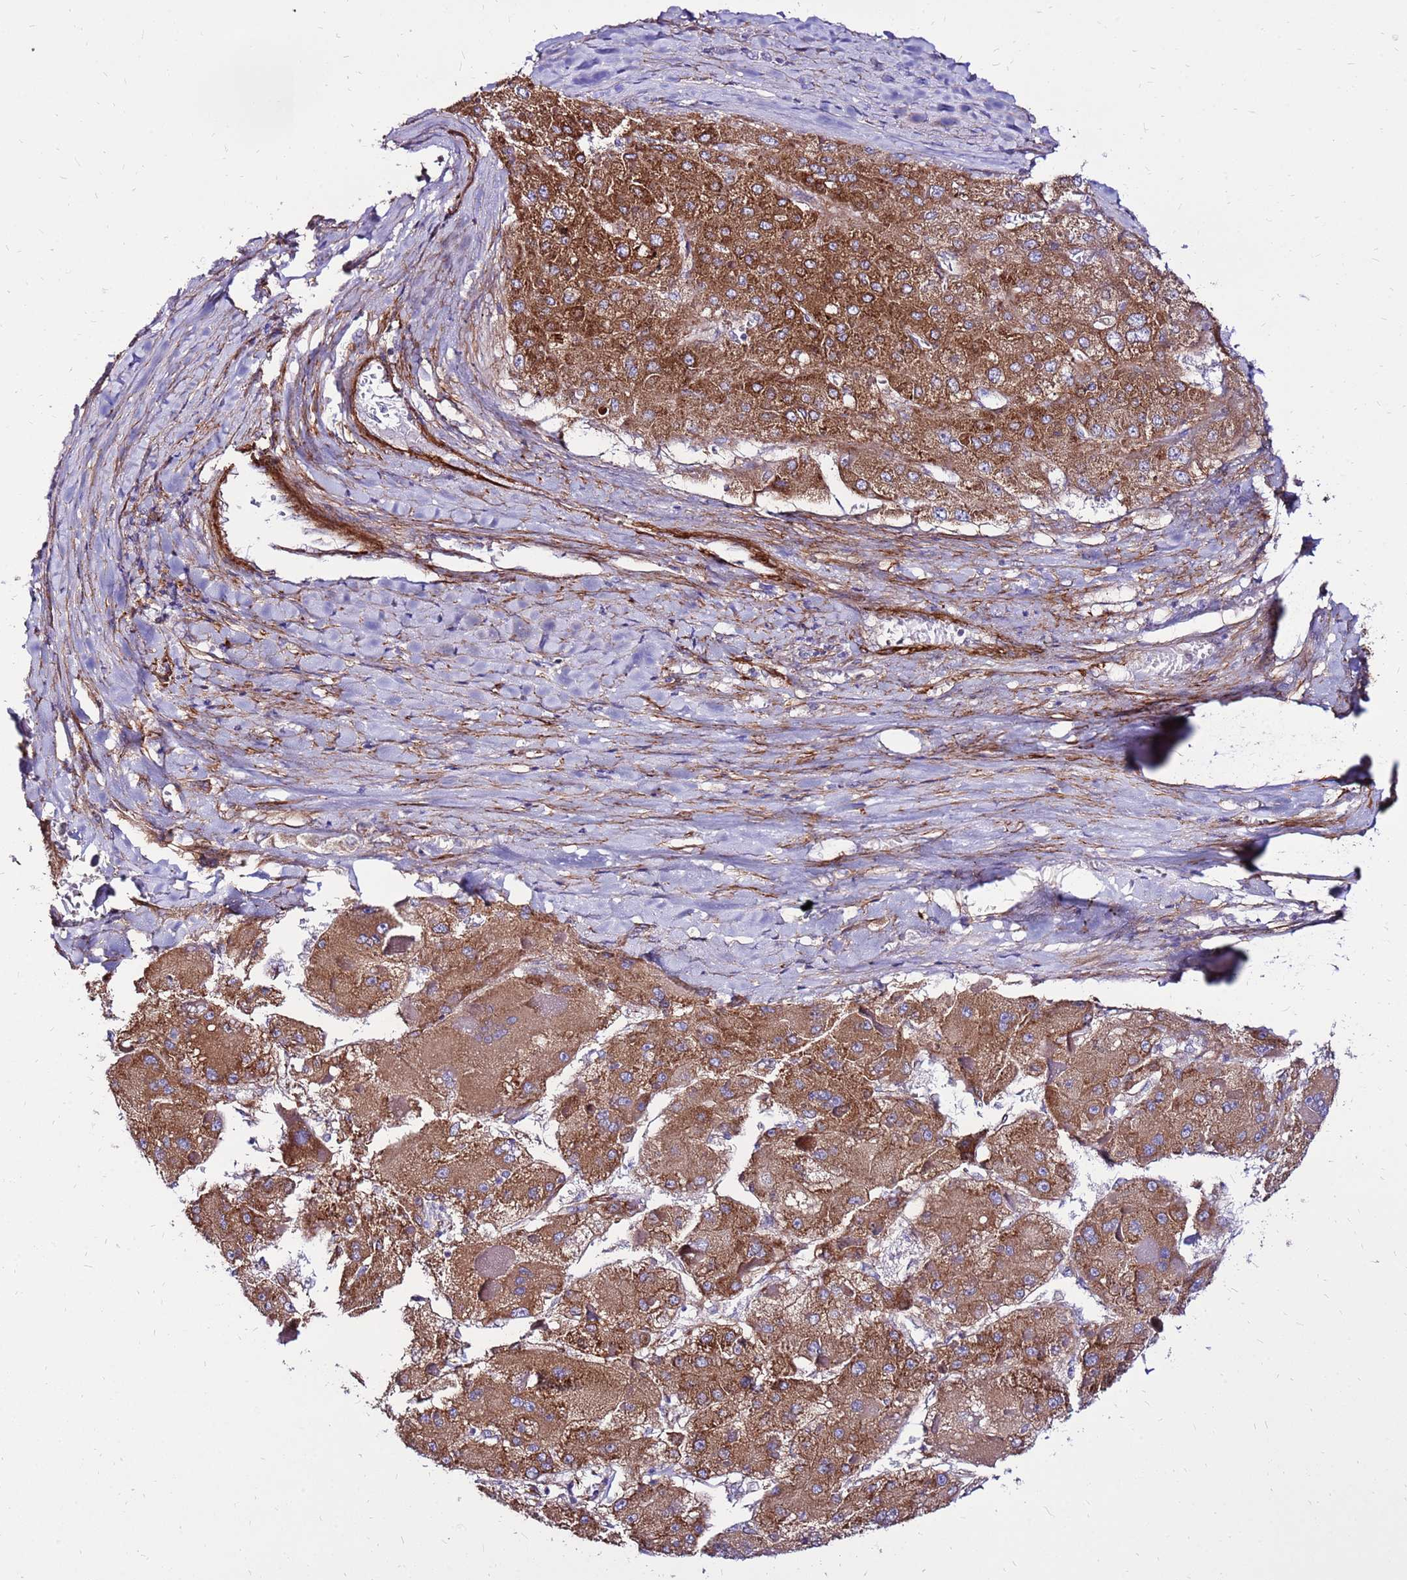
{"staining": {"intensity": "moderate", "quantity": ">75%", "location": "cytoplasmic/membranous"}, "tissue": "liver cancer", "cell_type": "Tumor cells", "image_type": "cancer", "snomed": [{"axis": "morphology", "description": "Carcinoma, Hepatocellular, NOS"}, {"axis": "topography", "description": "Liver"}], "caption": "There is medium levels of moderate cytoplasmic/membranous expression in tumor cells of liver cancer (hepatocellular carcinoma), as demonstrated by immunohistochemical staining (brown color).", "gene": "EI24", "patient": {"sex": "female", "age": 73}}